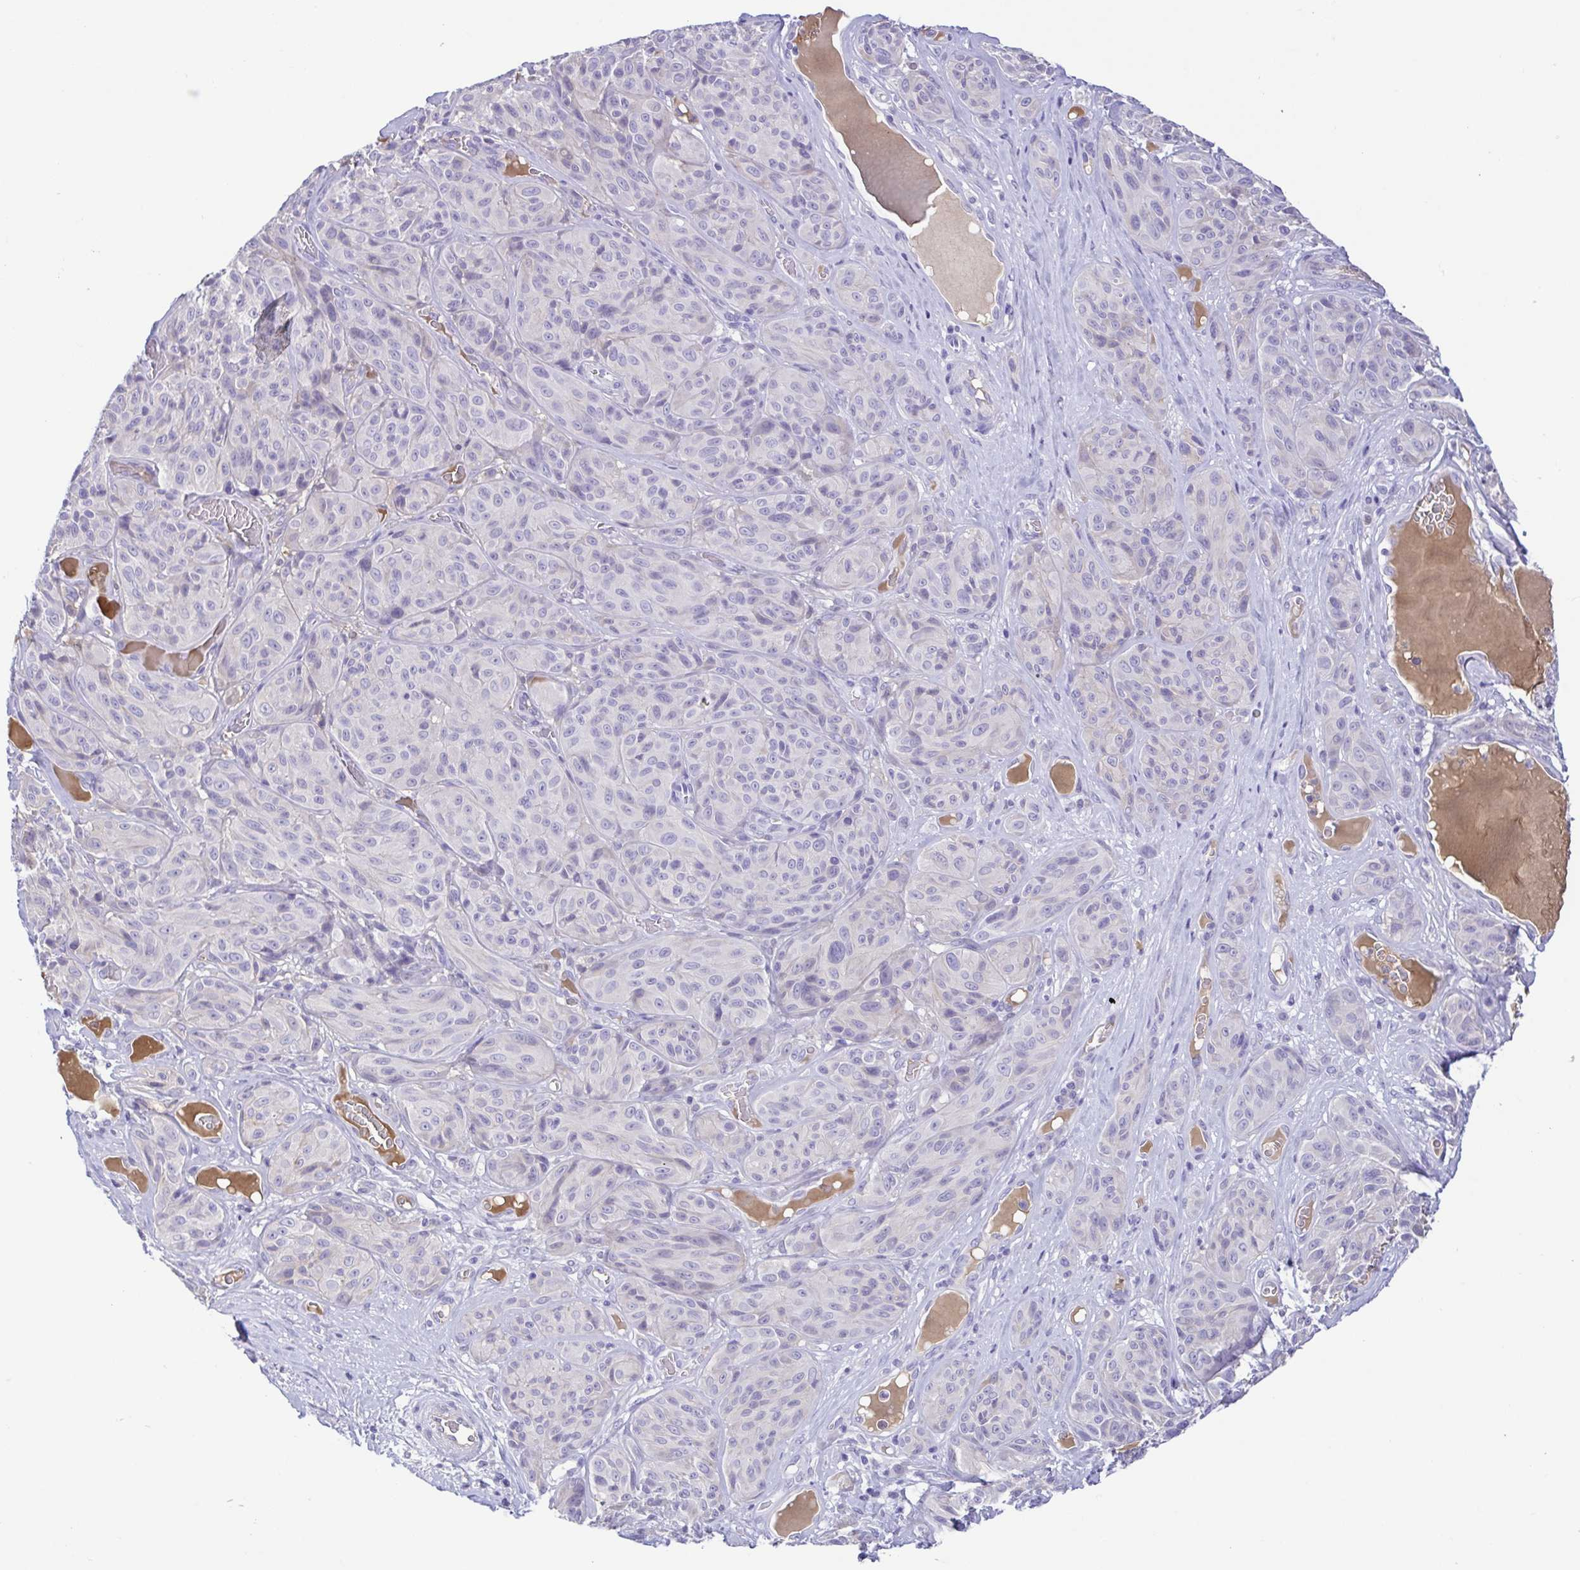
{"staining": {"intensity": "negative", "quantity": "none", "location": "none"}, "tissue": "melanoma", "cell_type": "Tumor cells", "image_type": "cancer", "snomed": [{"axis": "morphology", "description": "Malignant melanoma, NOS"}, {"axis": "topography", "description": "Skin"}], "caption": "Immunohistochemistry image of neoplastic tissue: malignant melanoma stained with DAB demonstrates no significant protein expression in tumor cells.", "gene": "A1BG", "patient": {"sex": "male", "age": 91}}